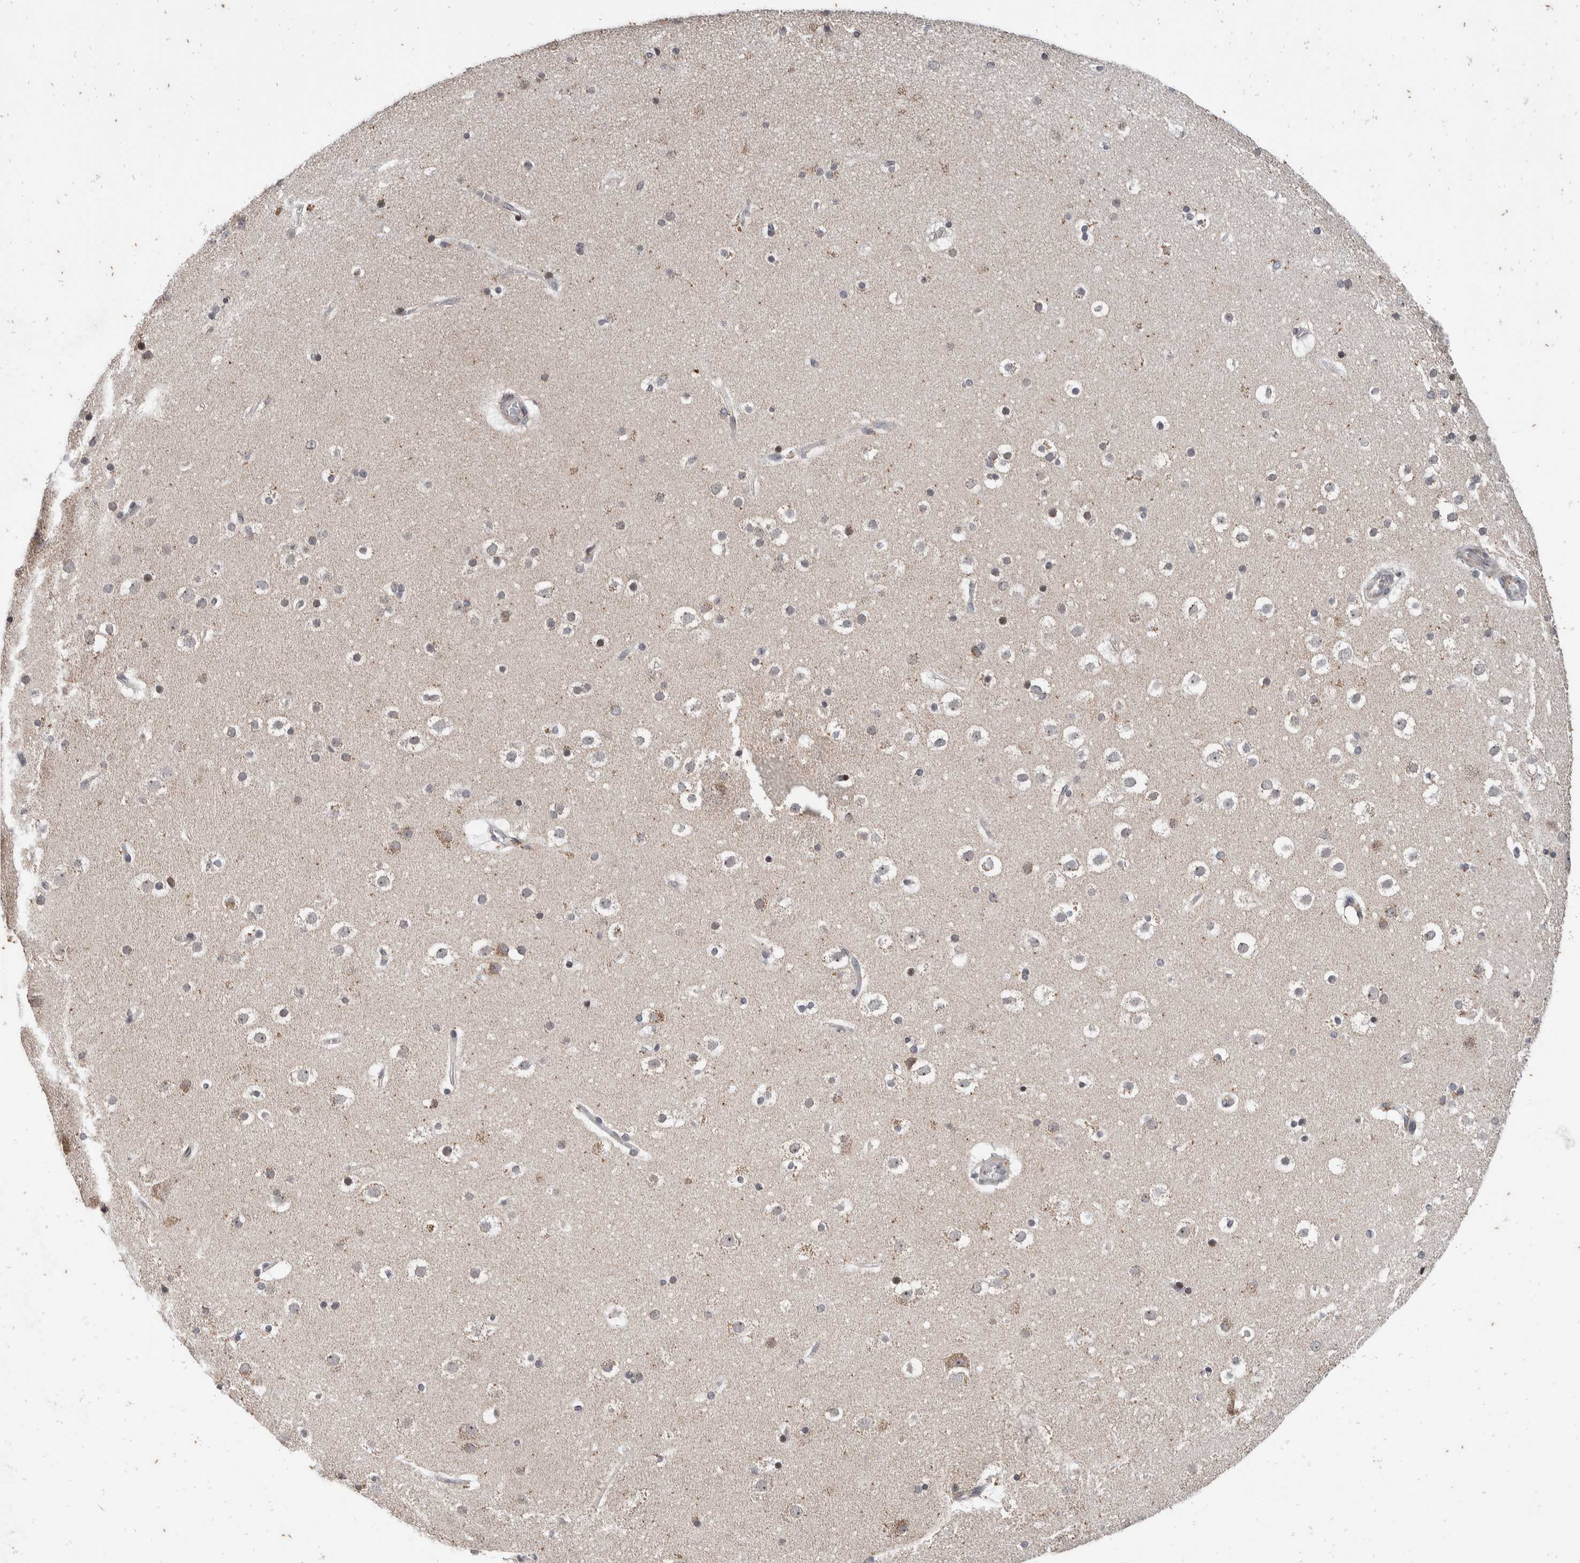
{"staining": {"intensity": "negative", "quantity": "none", "location": "none"}, "tissue": "cerebral cortex", "cell_type": "Endothelial cells", "image_type": "normal", "snomed": [{"axis": "morphology", "description": "Normal tissue, NOS"}, {"axis": "topography", "description": "Cerebral cortex"}], "caption": "This is an IHC histopathology image of benign human cerebral cortex. There is no expression in endothelial cells.", "gene": "ATXN7L1", "patient": {"sex": "male", "age": 57}}